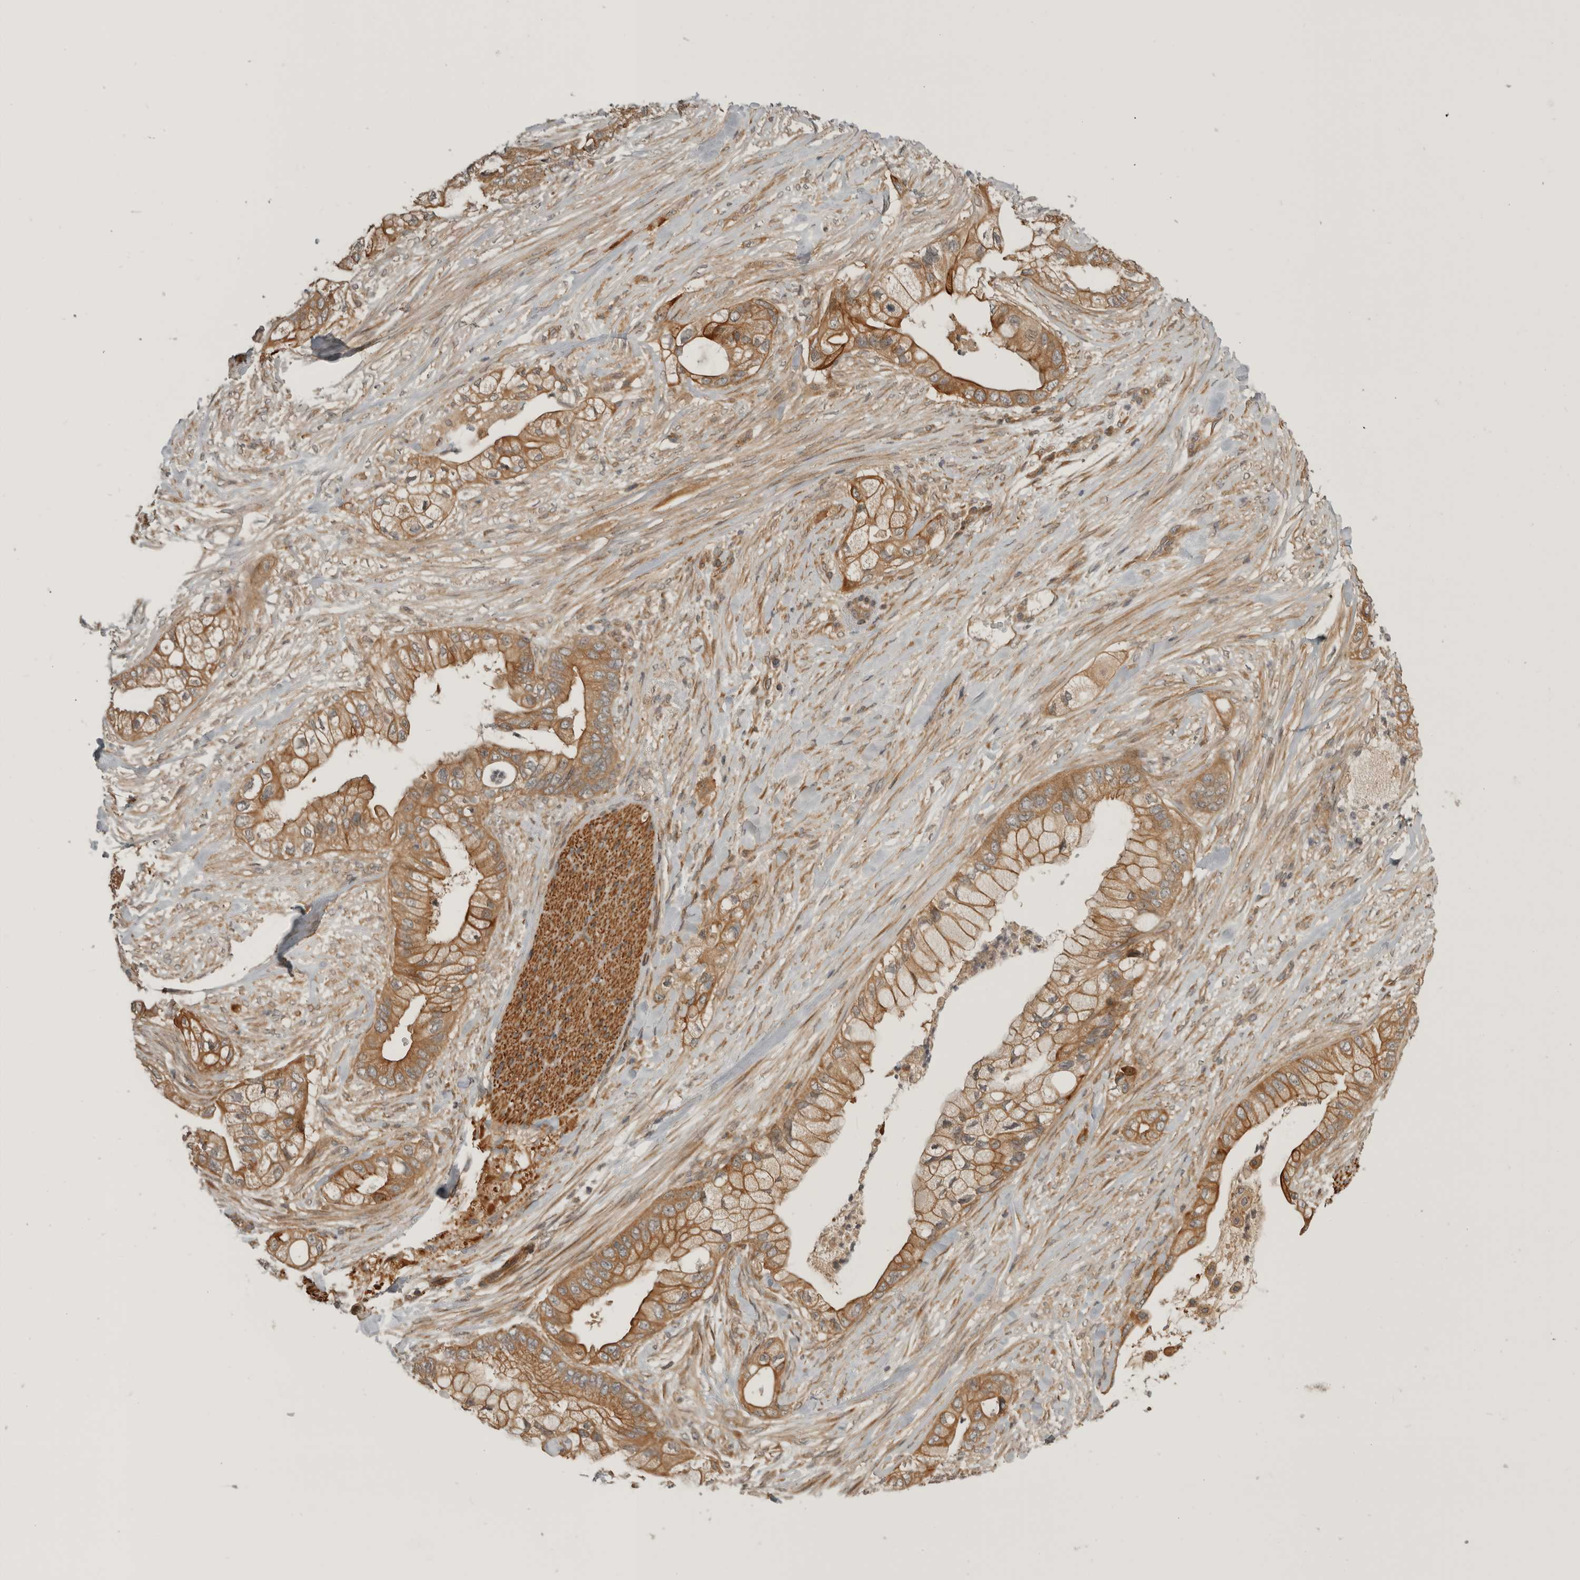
{"staining": {"intensity": "moderate", "quantity": ">75%", "location": "cytoplasmic/membranous"}, "tissue": "pancreatic cancer", "cell_type": "Tumor cells", "image_type": "cancer", "snomed": [{"axis": "morphology", "description": "Adenocarcinoma, NOS"}, {"axis": "topography", "description": "Pancreas"}], "caption": "The image demonstrates immunohistochemical staining of pancreatic adenocarcinoma. There is moderate cytoplasmic/membranous expression is identified in approximately >75% of tumor cells.", "gene": "CUEDC1", "patient": {"sex": "male", "age": 53}}